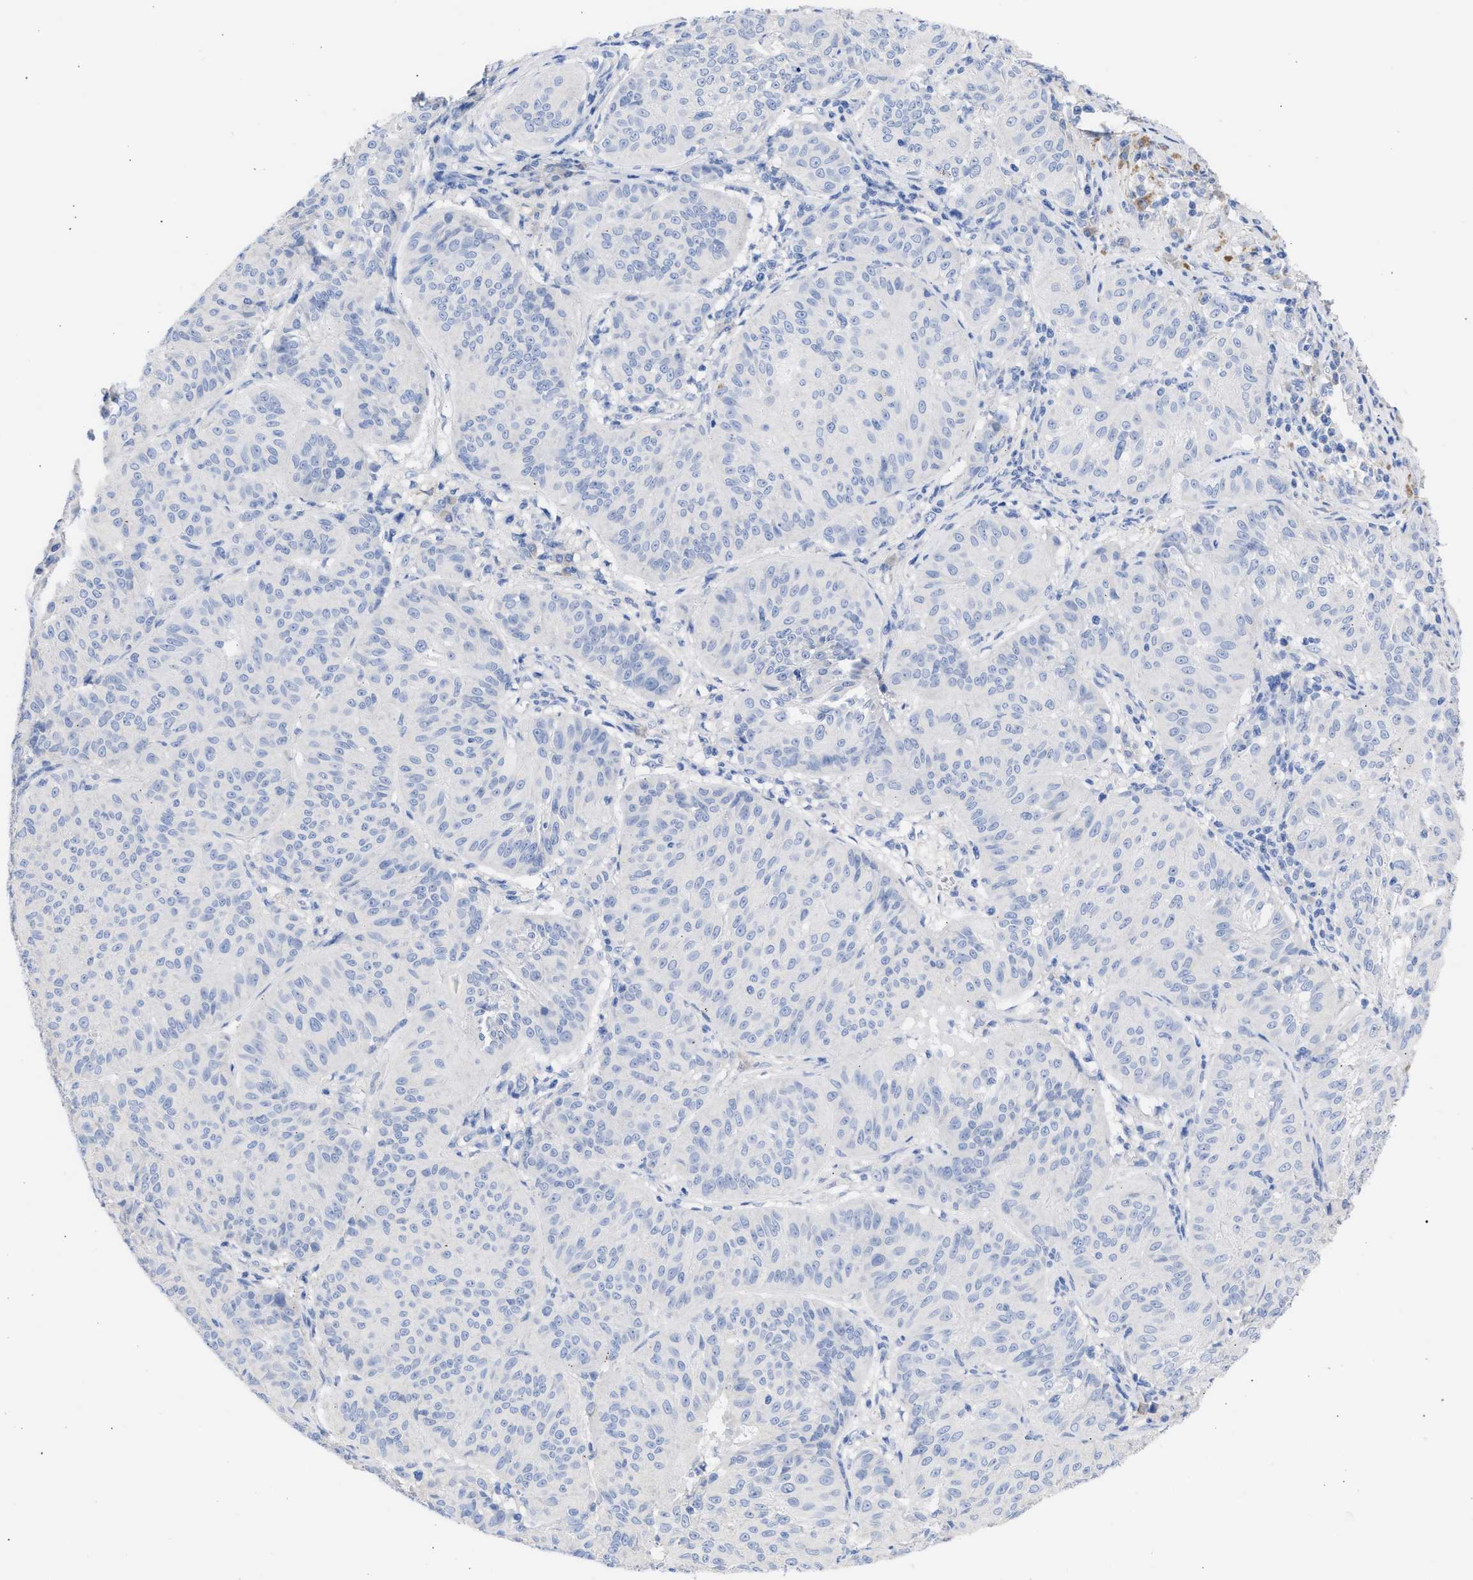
{"staining": {"intensity": "negative", "quantity": "none", "location": "none"}, "tissue": "melanoma", "cell_type": "Tumor cells", "image_type": "cancer", "snomed": [{"axis": "morphology", "description": "Malignant melanoma, NOS"}, {"axis": "topography", "description": "Skin"}], "caption": "Immunohistochemistry image of human malignant melanoma stained for a protein (brown), which reveals no positivity in tumor cells.", "gene": "RSPH1", "patient": {"sex": "female", "age": 72}}